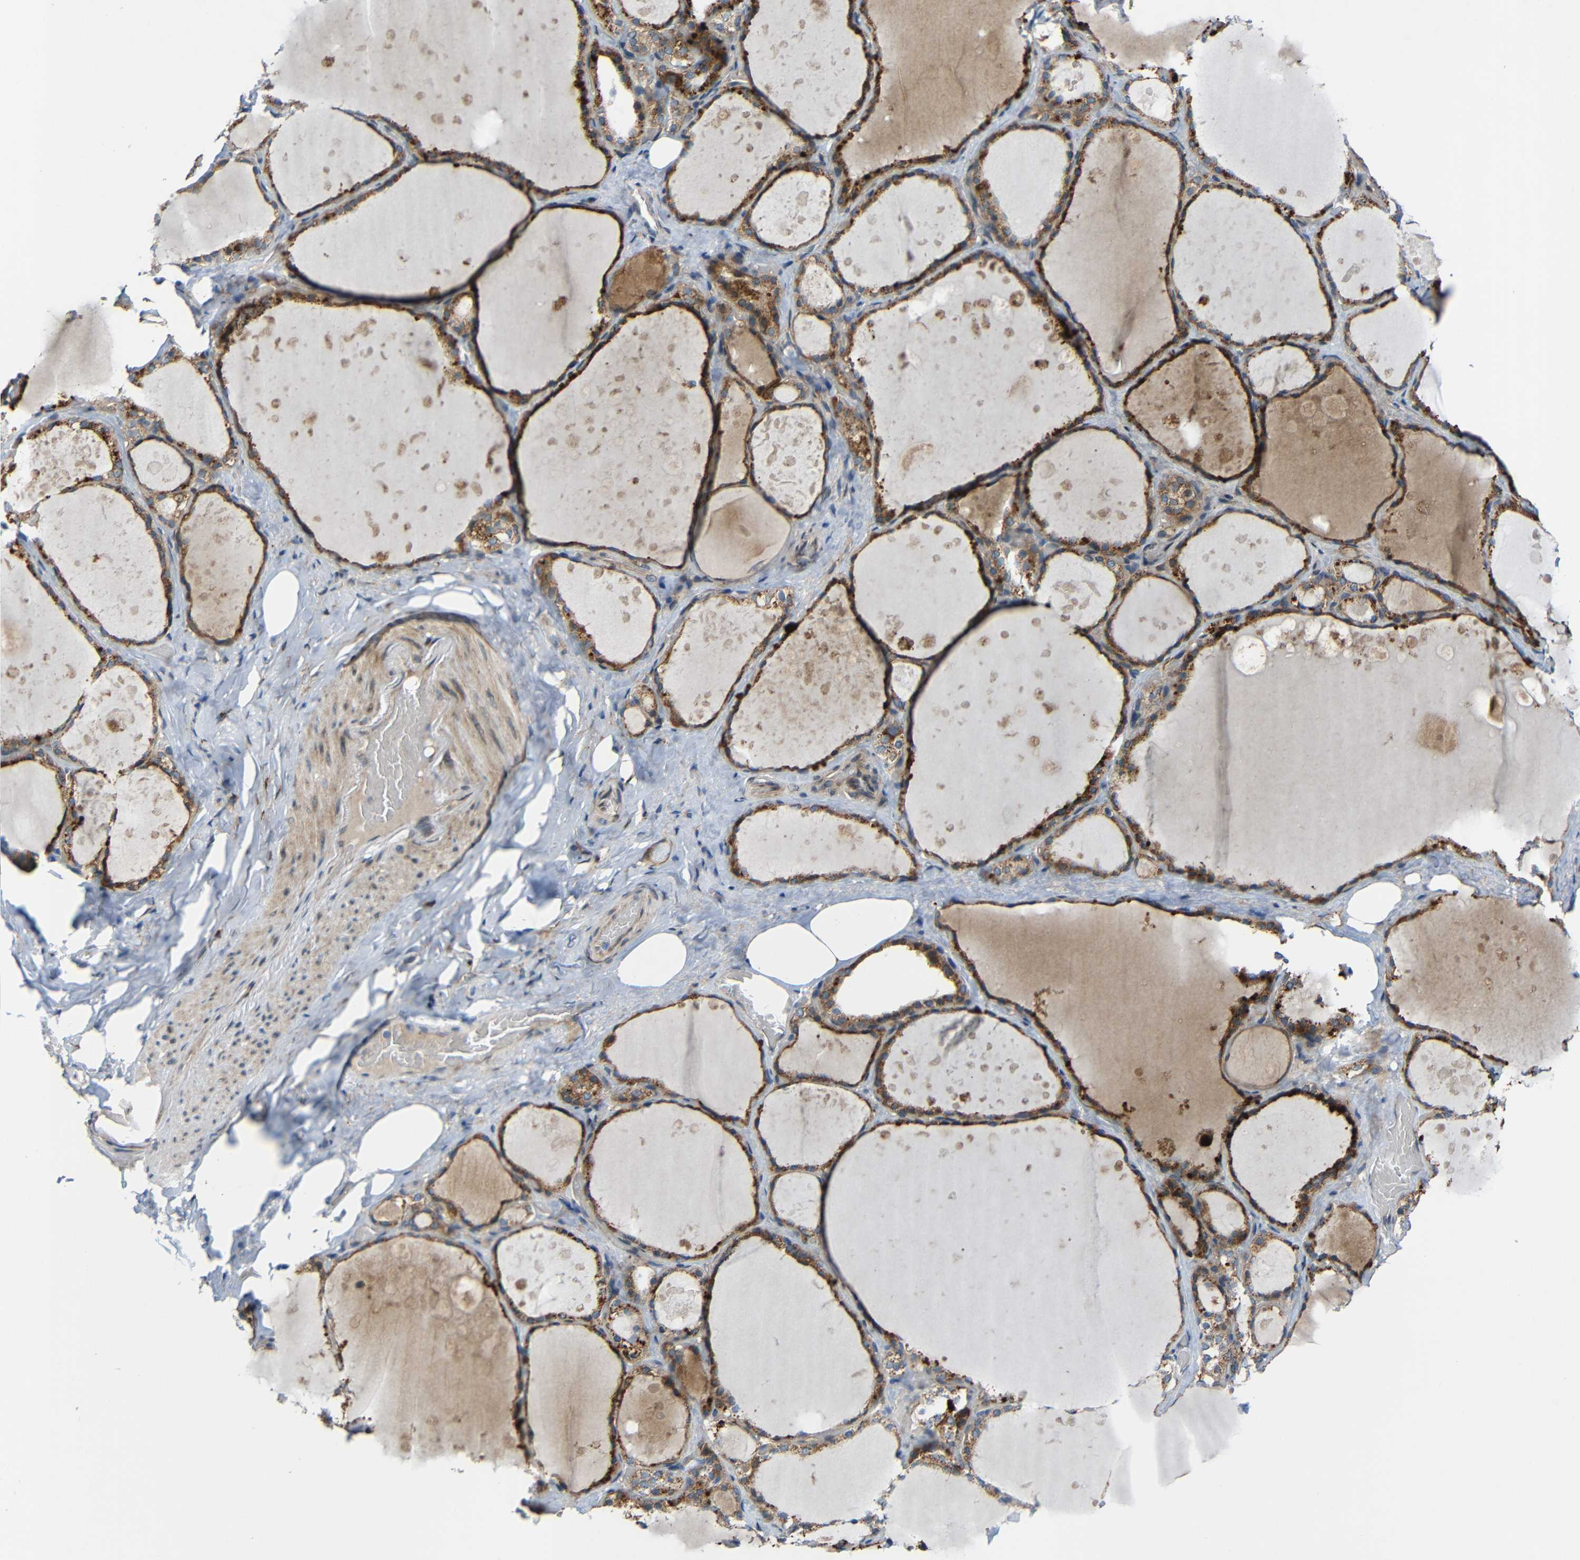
{"staining": {"intensity": "moderate", "quantity": ">75%", "location": "cytoplasmic/membranous"}, "tissue": "thyroid gland", "cell_type": "Glandular cells", "image_type": "normal", "snomed": [{"axis": "morphology", "description": "Normal tissue, NOS"}, {"axis": "topography", "description": "Thyroid gland"}], "caption": "DAB (3,3'-diaminobenzidine) immunohistochemical staining of benign human thyroid gland reveals moderate cytoplasmic/membranous protein positivity in about >75% of glandular cells.", "gene": "TMEM25", "patient": {"sex": "male", "age": 61}}